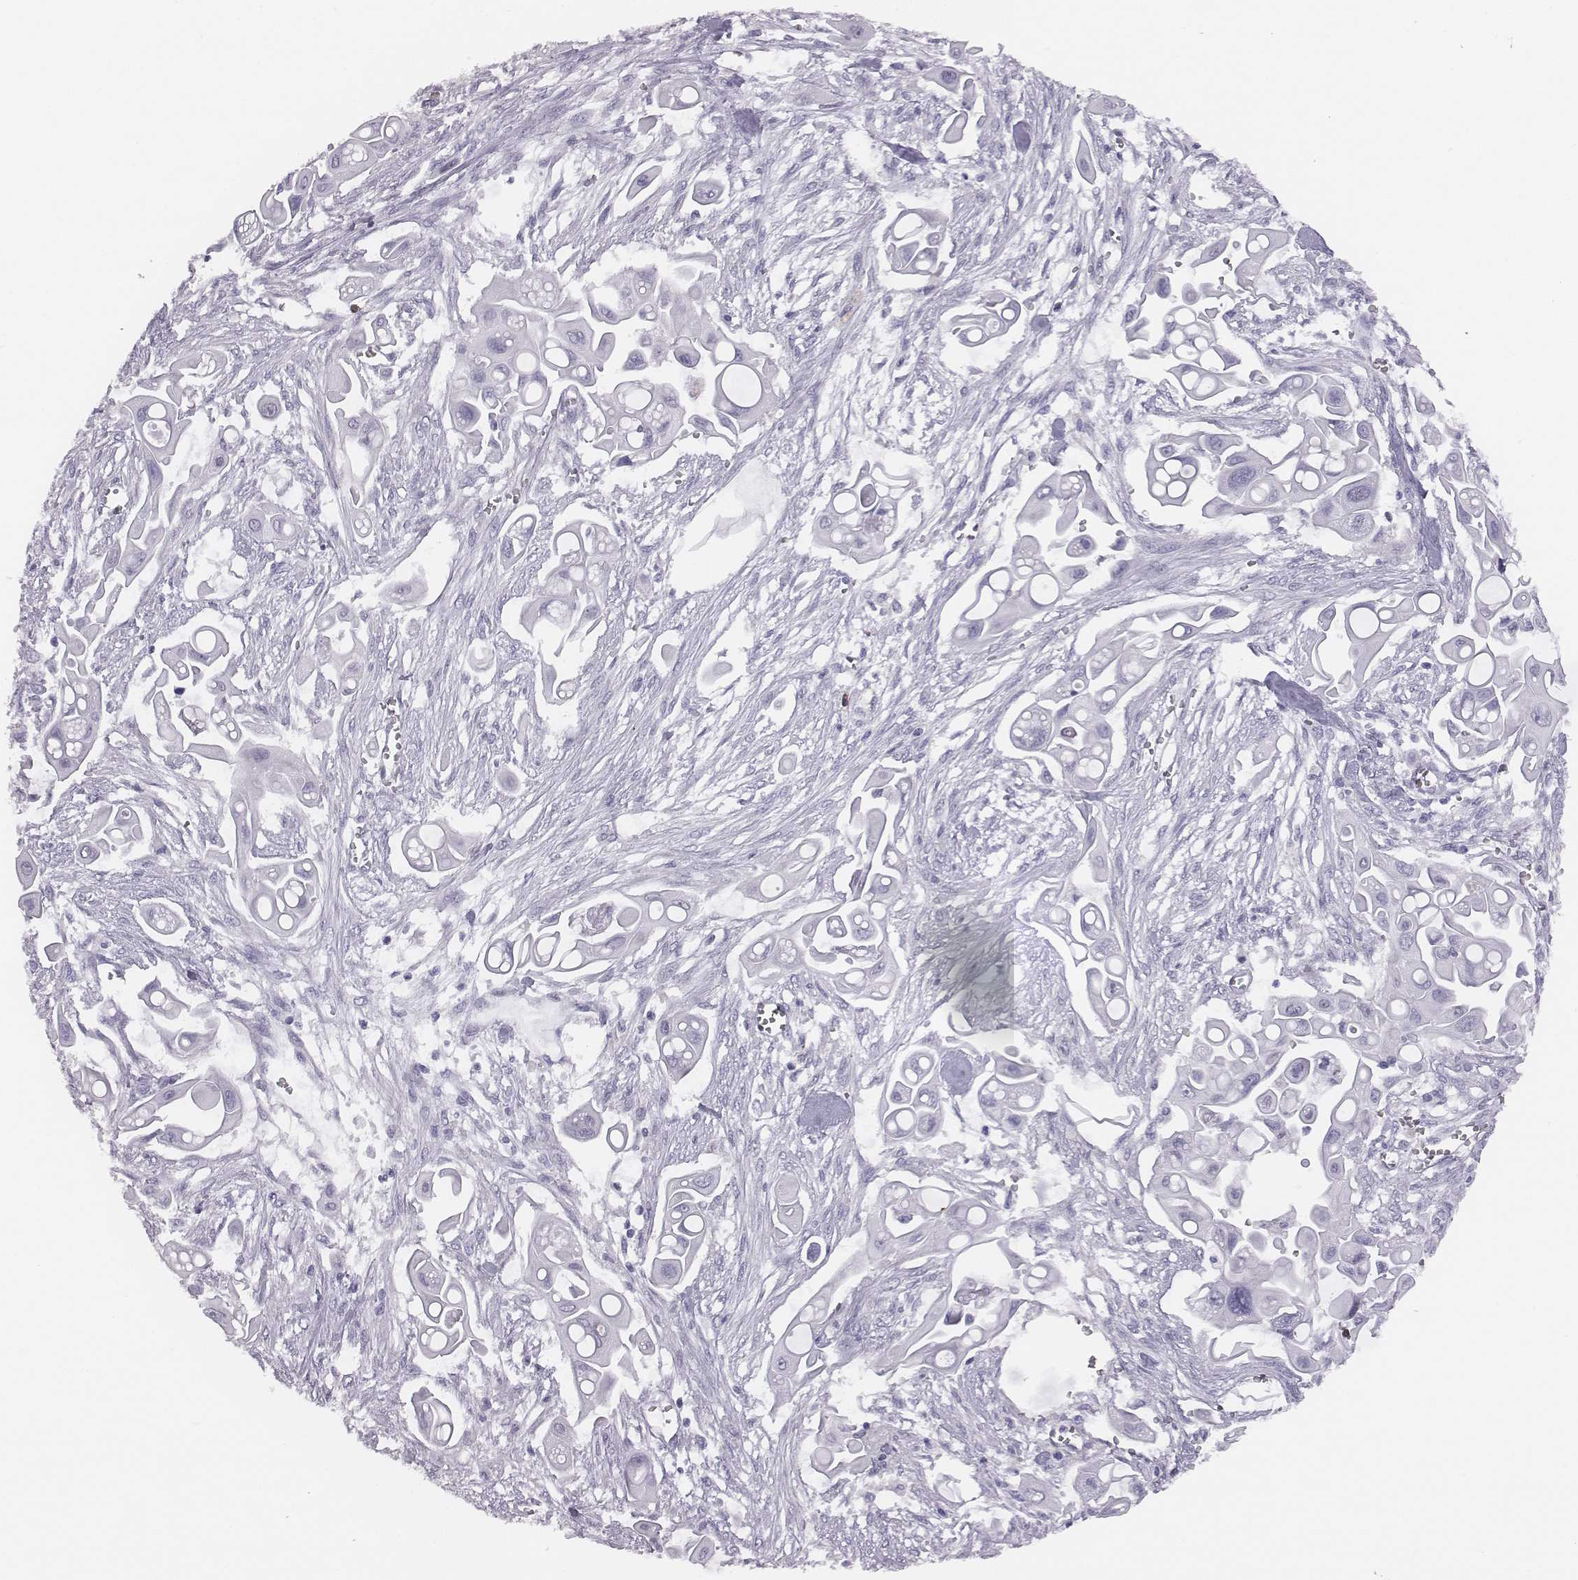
{"staining": {"intensity": "negative", "quantity": "none", "location": "none"}, "tissue": "pancreatic cancer", "cell_type": "Tumor cells", "image_type": "cancer", "snomed": [{"axis": "morphology", "description": "Adenocarcinoma, NOS"}, {"axis": "topography", "description": "Pancreas"}], "caption": "An image of human pancreatic cancer (adenocarcinoma) is negative for staining in tumor cells. Nuclei are stained in blue.", "gene": "ACOD1", "patient": {"sex": "male", "age": 50}}